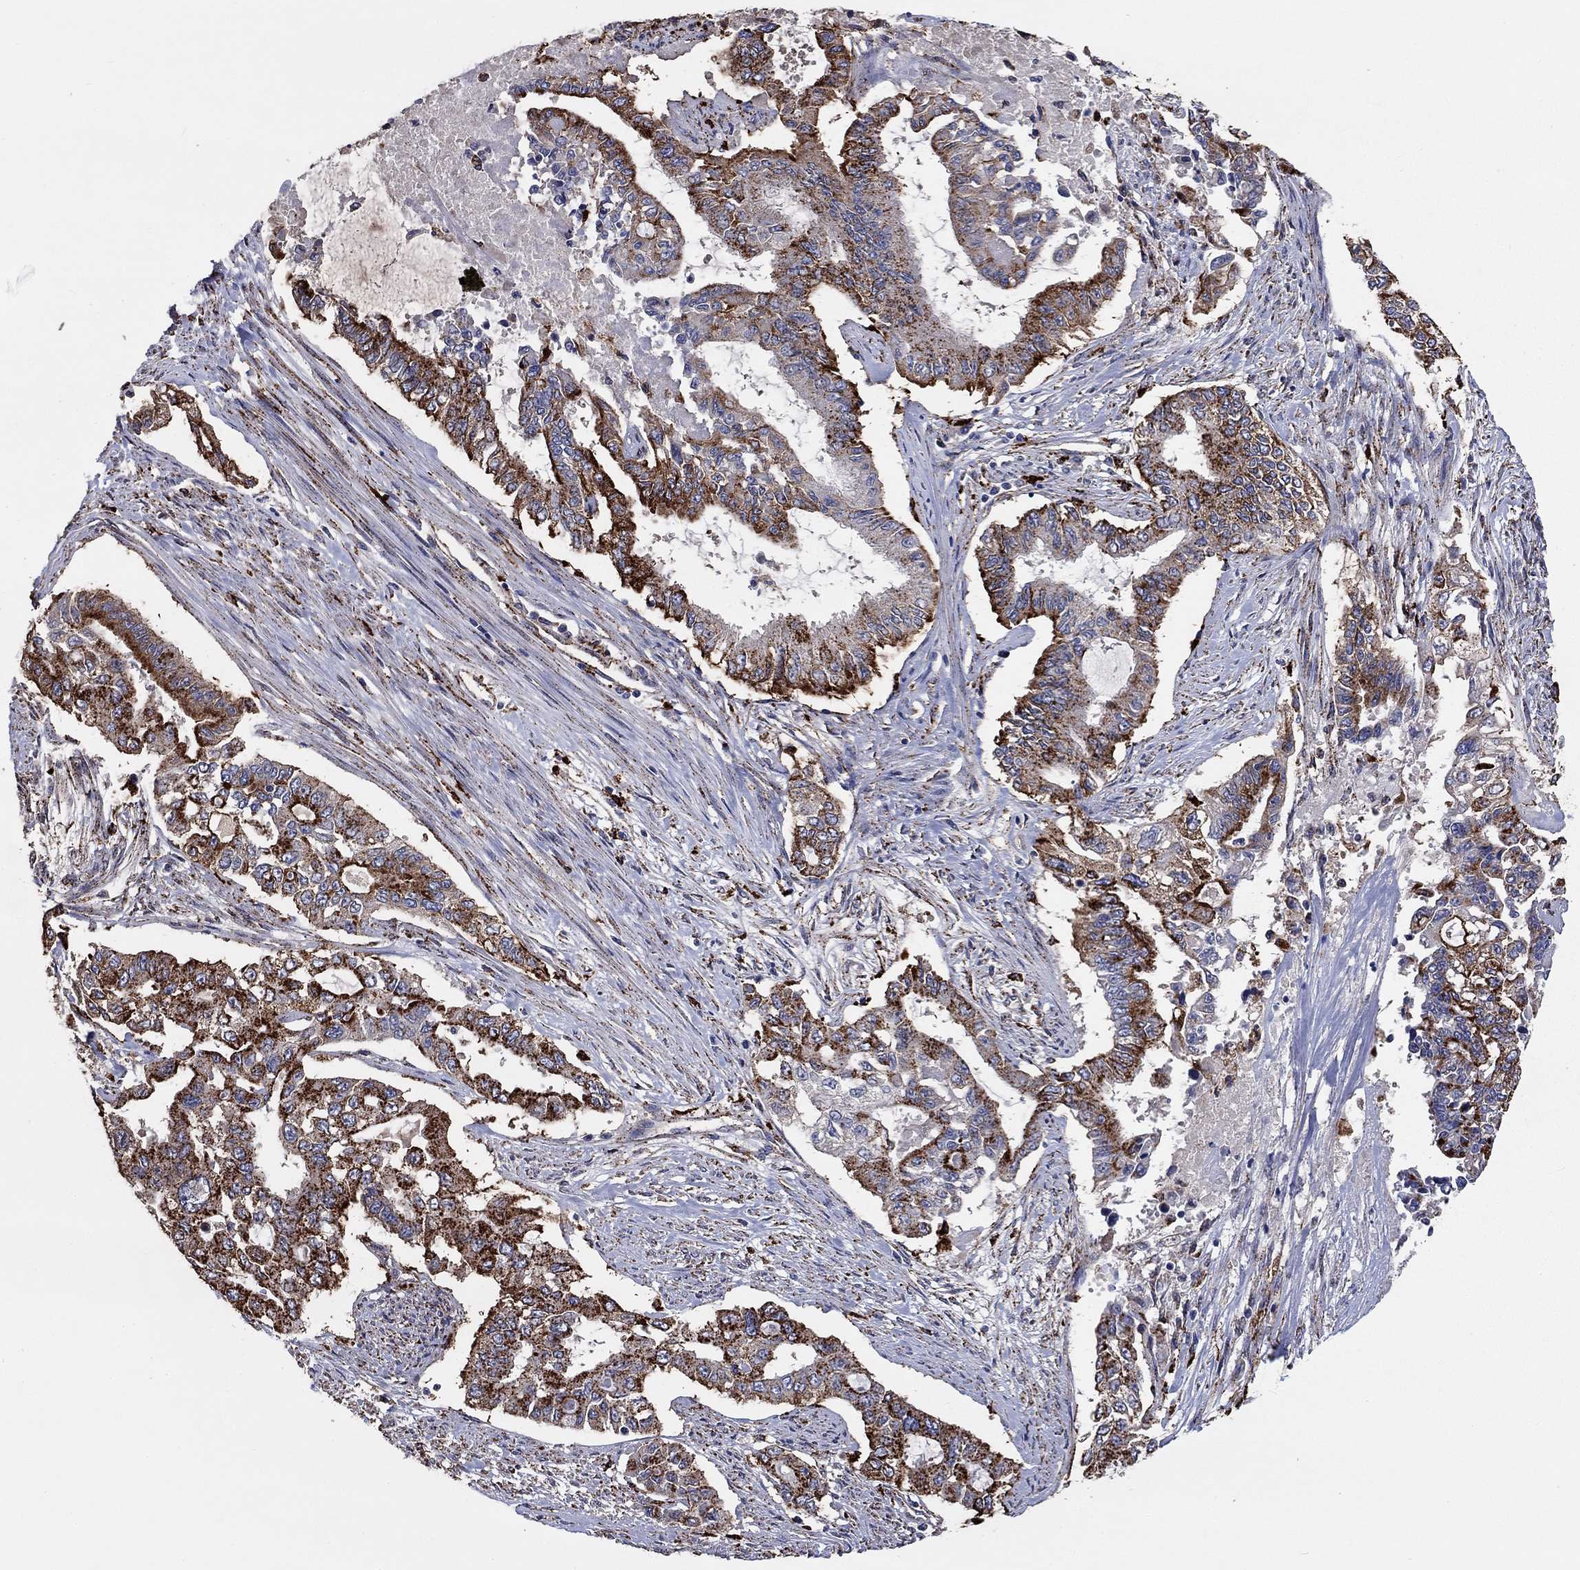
{"staining": {"intensity": "strong", "quantity": ">75%", "location": "cytoplasmic/membranous"}, "tissue": "endometrial cancer", "cell_type": "Tumor cells", "image_type": "cancer", "snomed": [{"axis": "morphology", "description": "Adenocarcinoma, NOS"}, {"axis": "topography", "description": "Uterus"}], "caption": "This is a photomicrograph of immunohistochemistry (IHC) staining of endometrial cancer, which shows strong staining in the cytoplasmic/membranous of tumor cells.", "gene": "CTSB", "patient": {"sex": "female", "age": 59}}